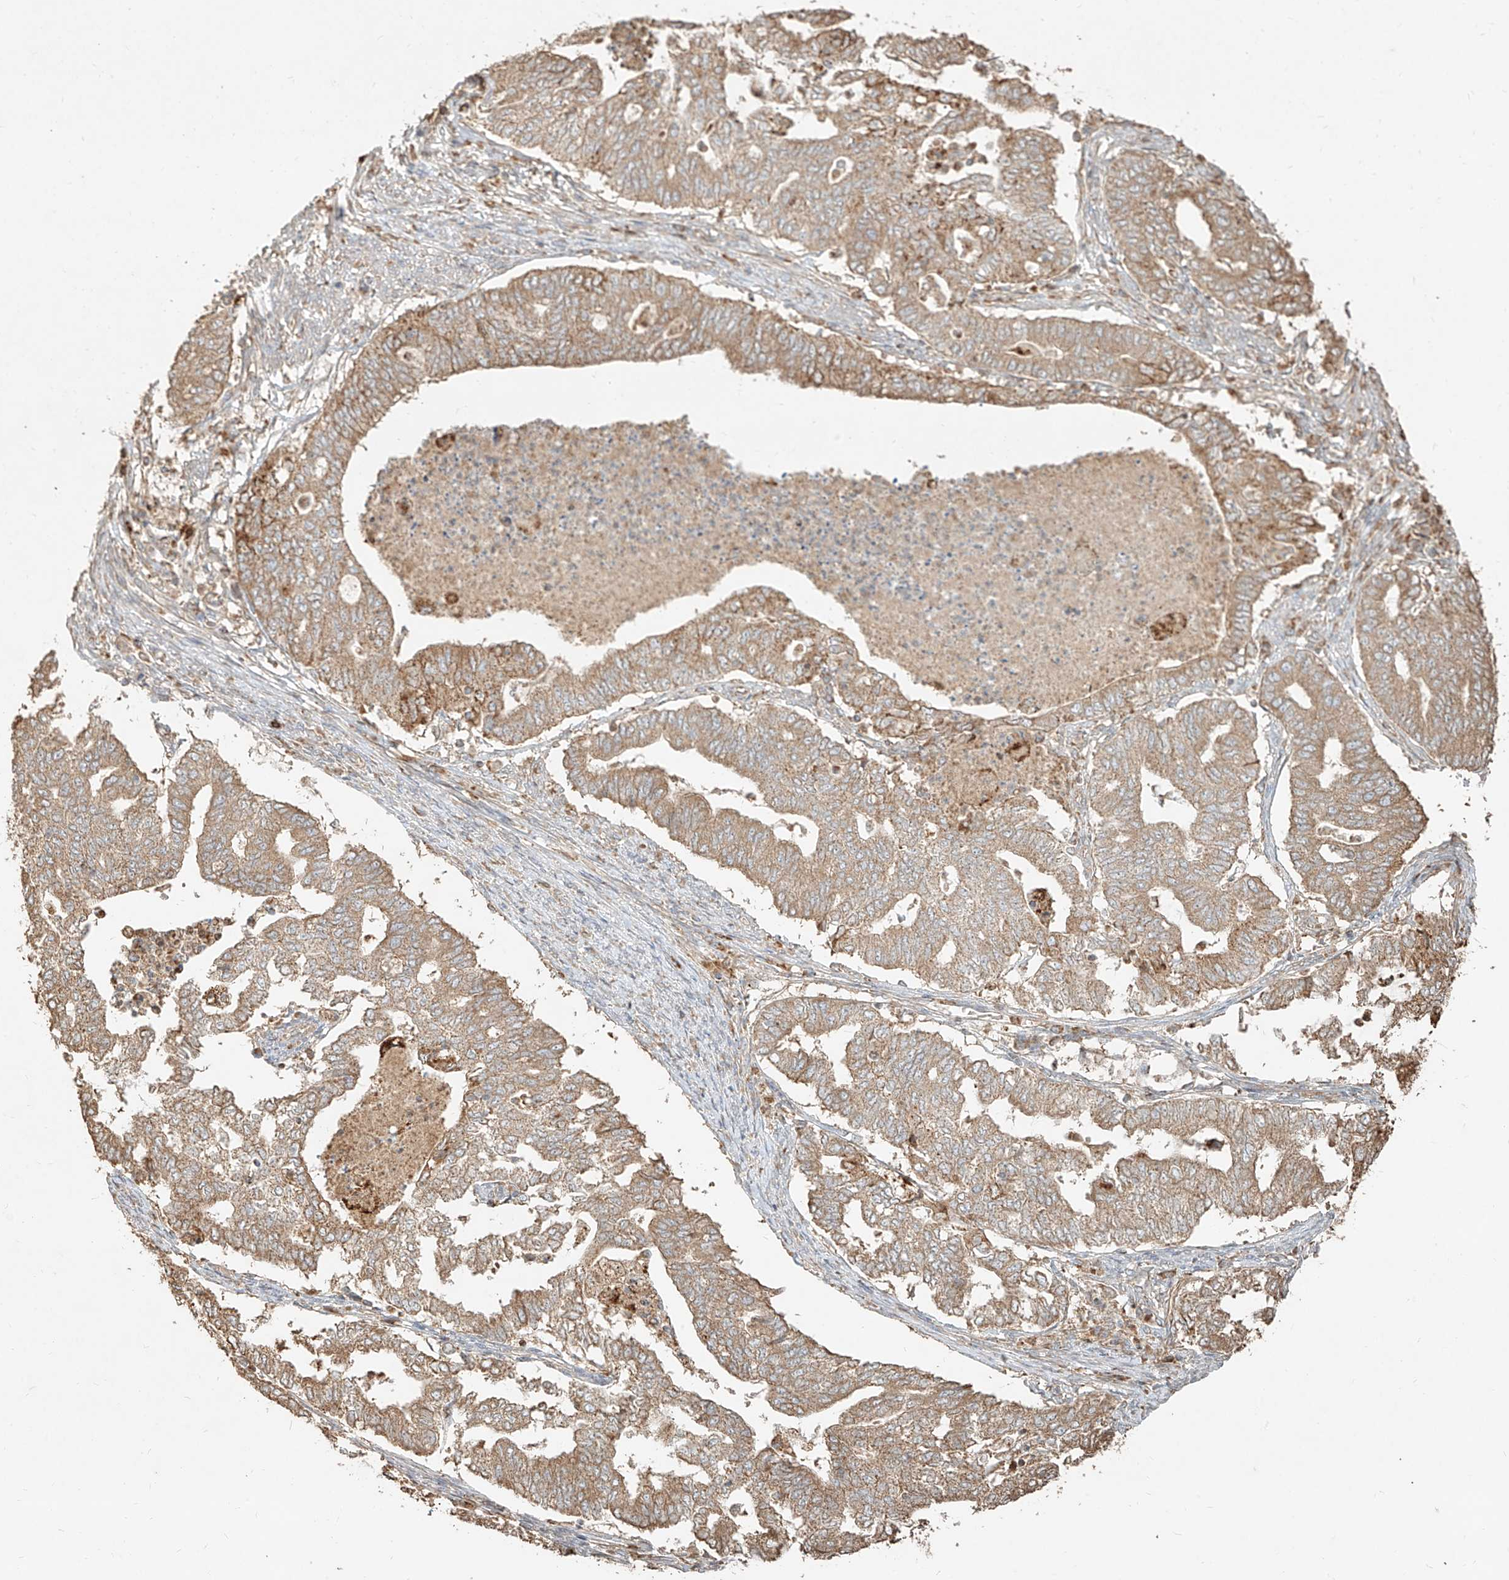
{"staining": {"intensity": "moderate", "quantity": "25%-75%", "location": "cytoplasmic/membranous"}, "tissue": "endometrial cancer", "cell_type": "Tumor cells", "image_type": "cancer", "snomed": [{"axis": "morphology", "description": "Adenocarcinoma, NOS"}, {"axis": "topography", "description": "Endometrium"}], "caption": "Protein analysis of adenocarcinoma (endometrial) tissue exhibits moderate cytoplasmic/membranous expression in about 25%-75% of tumor cells.", "gene": "EFNB1", "patient": {"sex": "female", "age": 79}}